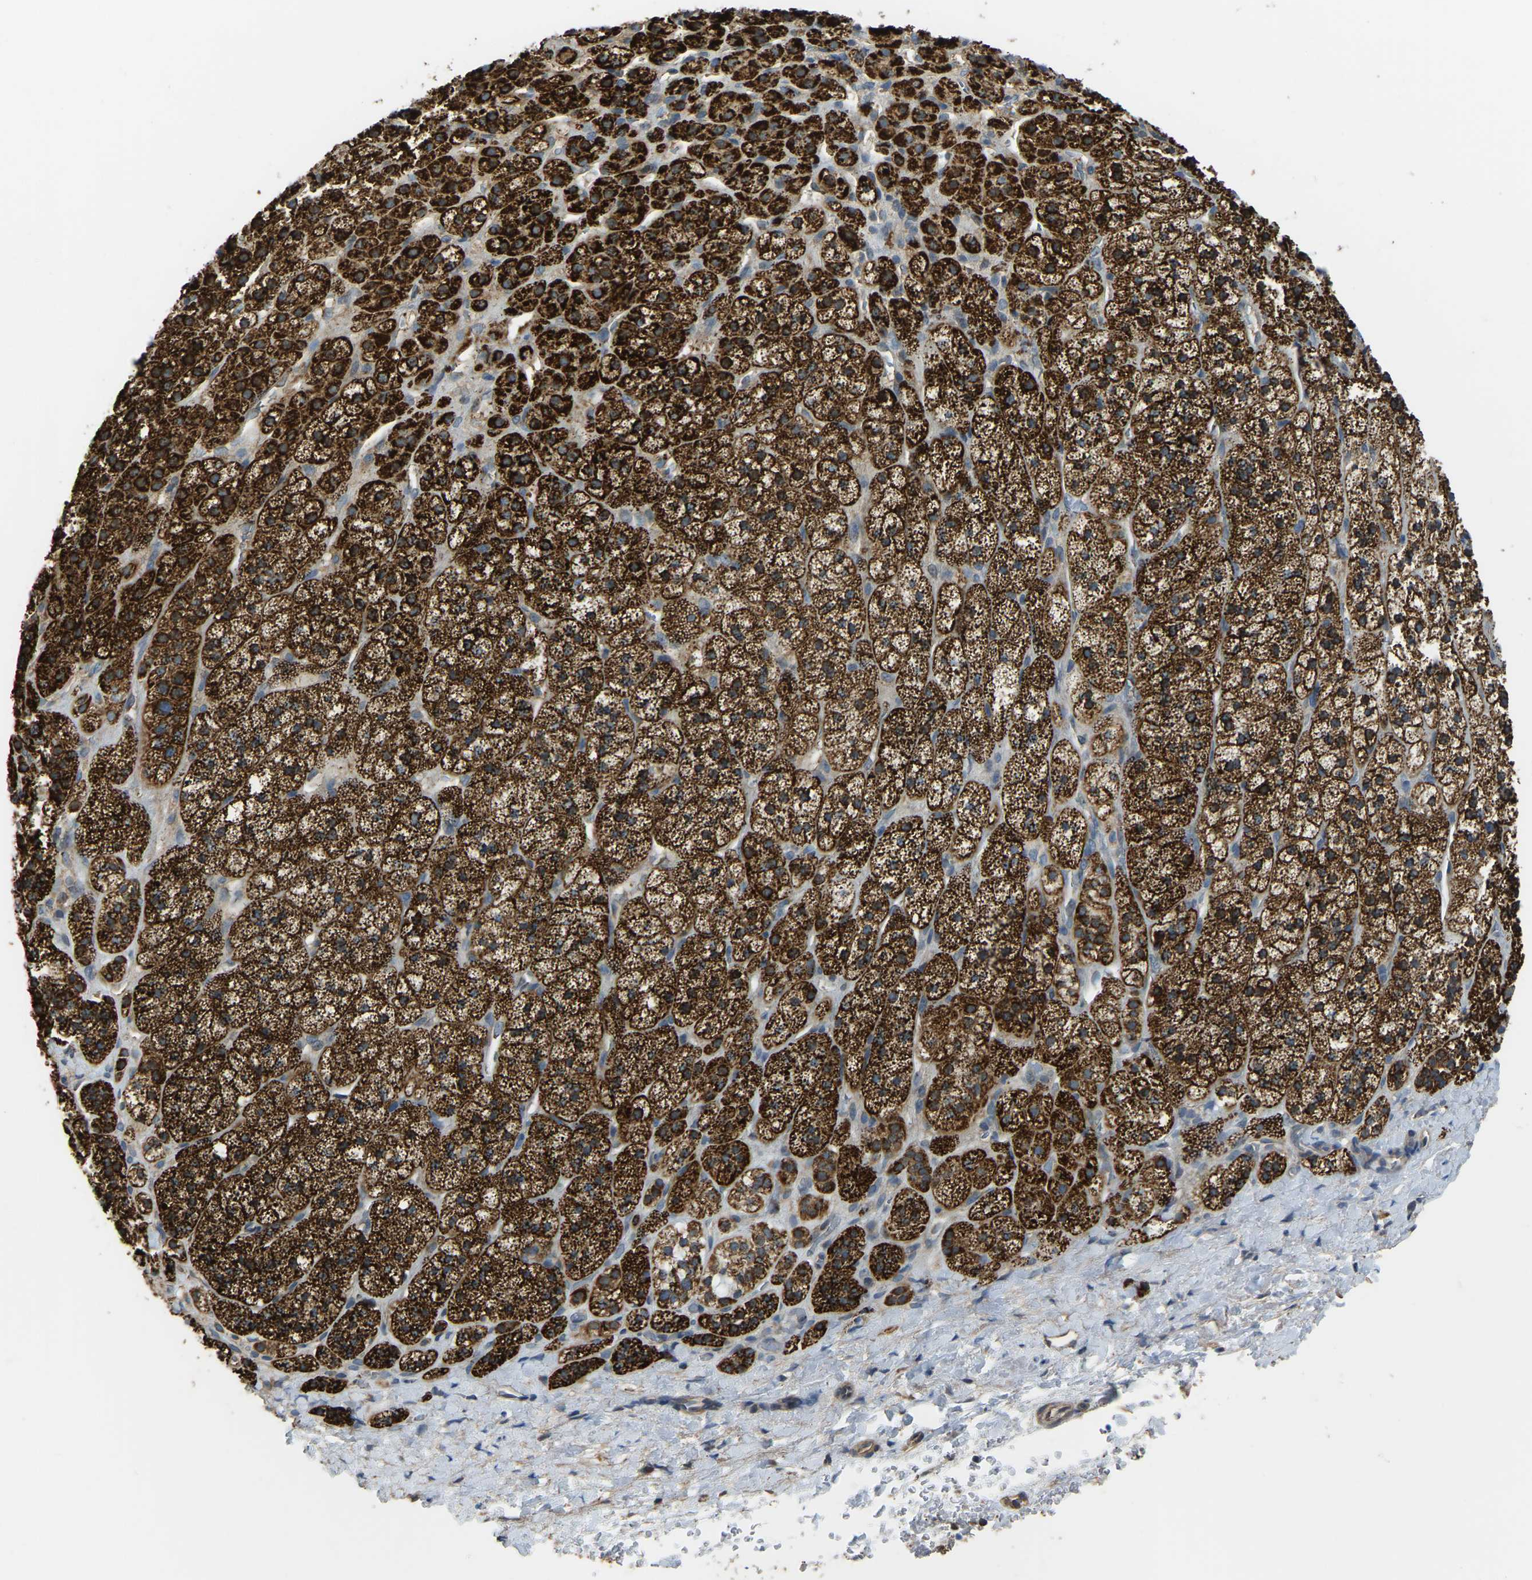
{"staining": {"intensity": "strong", "quantity": ">75%", "location": "cytoplasmic/membranous"}, "tissue": "adrenal gland", "cell_type": "Glandular cells", "image_type": "normal", "snomed": [{"axis": "morphology", "description": "Normal tissue, NOS"}, {"axis": "topography", "description": "Adrenal gland"}], "caption": "High-power microscopy captured an immunohistochemistry photomicrograph of unremarkable adrenal gland, revealing strong cytoplasmic/membranous expression in approximately >75% of glandular cells.", "gene": "PSMD7", "patient": {"sex": "male", "age": 56}}